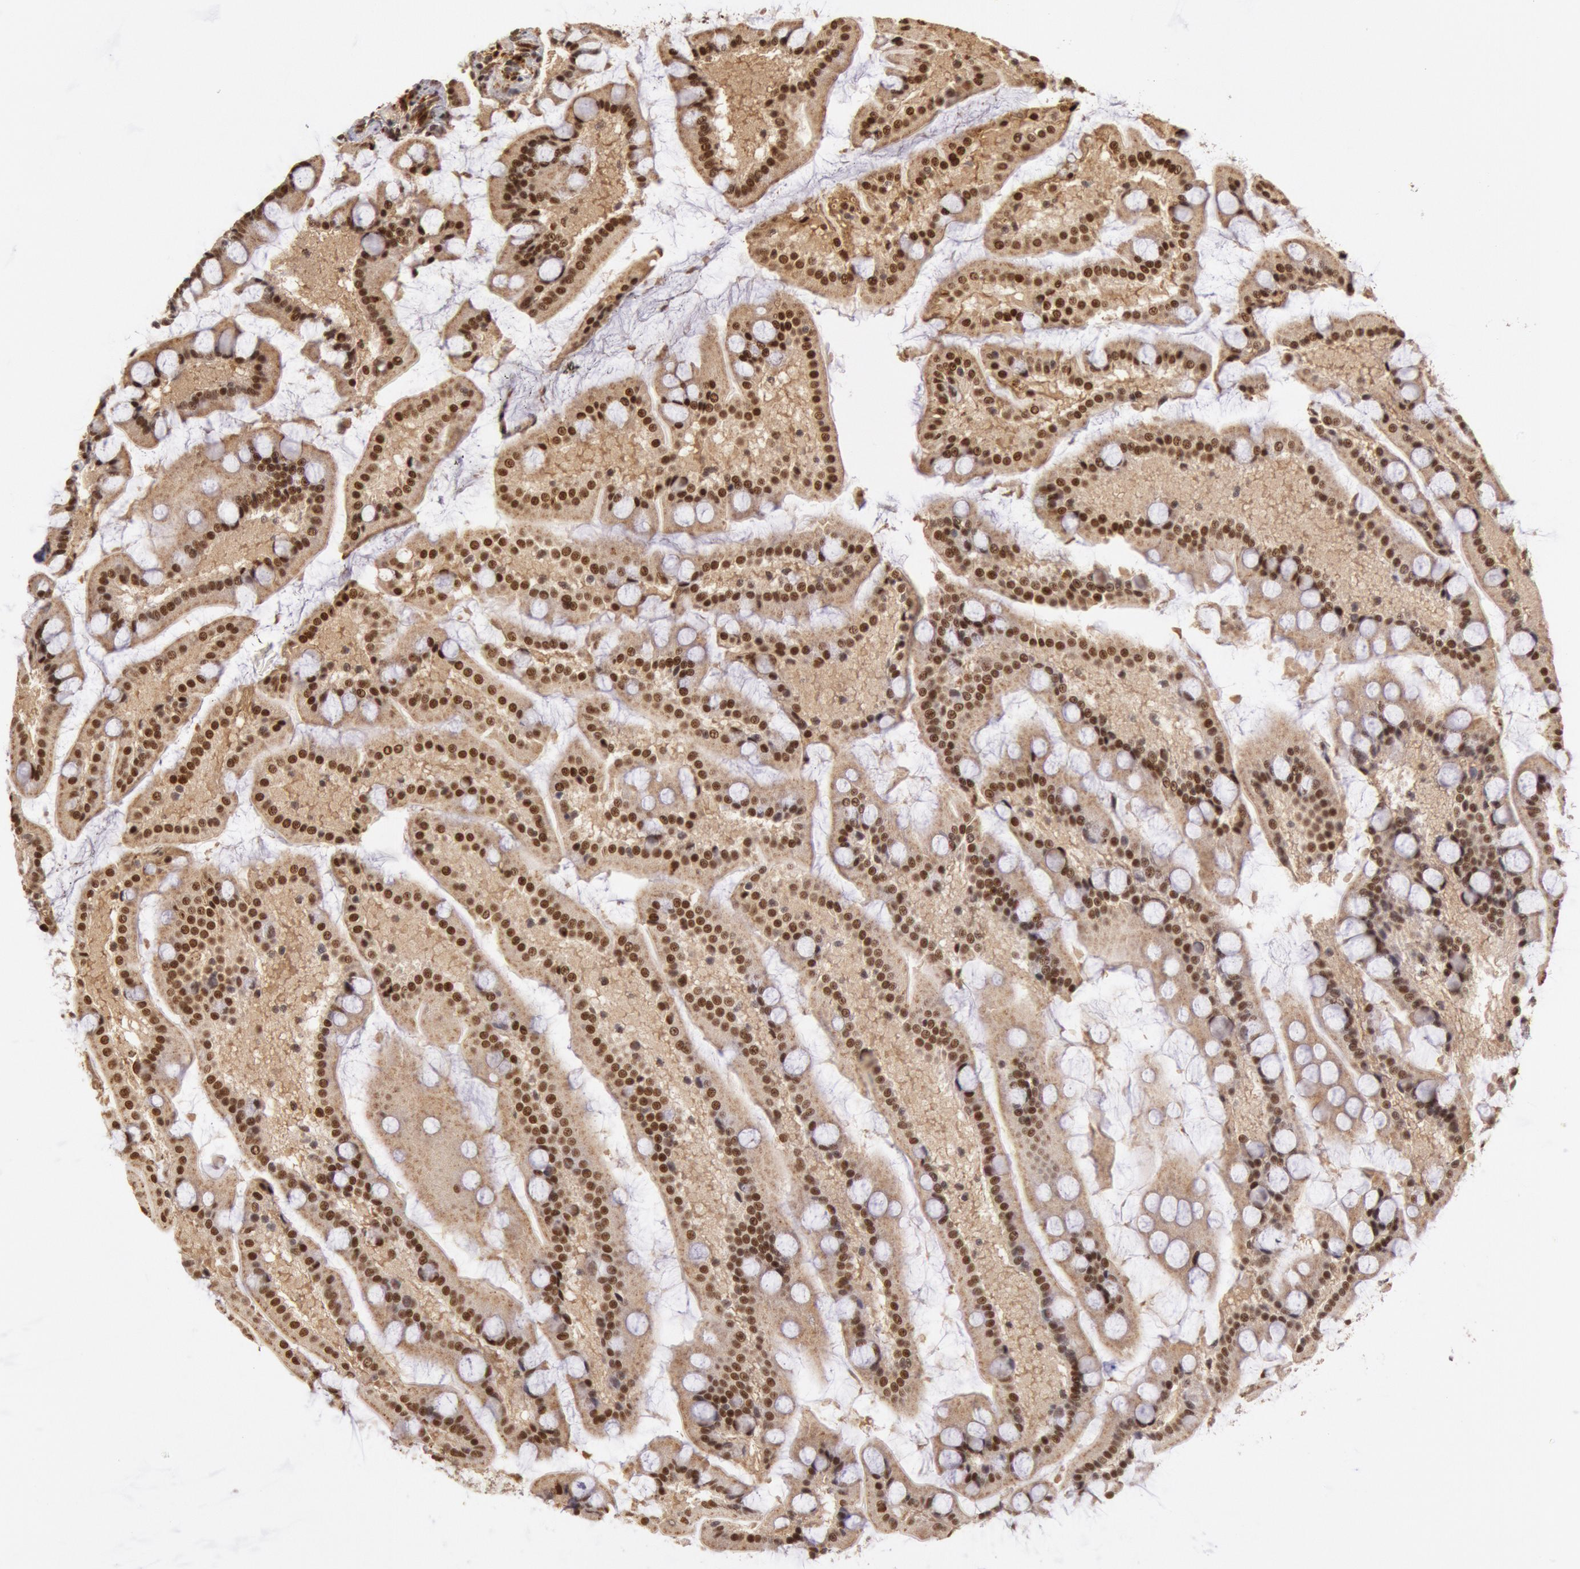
{"staining": {"intensity": "moderate", "quantity": ">75%", "location": "nuclear"}, "tissue": "small intestine", "cell_type": "Glandular cells", "image_type": "normal", "snomed": [{"axis": "morphology", "description": "Normal tissue, NOS"}, {"axis": "topography", "description": "Small intestine"}], "caption": "Immunohistochemistry (IHC) image of unremarkable small intestine: small intestine stained using immunohistochemistry shows medium levels of moderate protein expression localized specifically in the nuclear of glandular cells, appearing as a nuclear brown color.", "gene": "LIG4", "patient": {"sex": "male", "age": 41}}